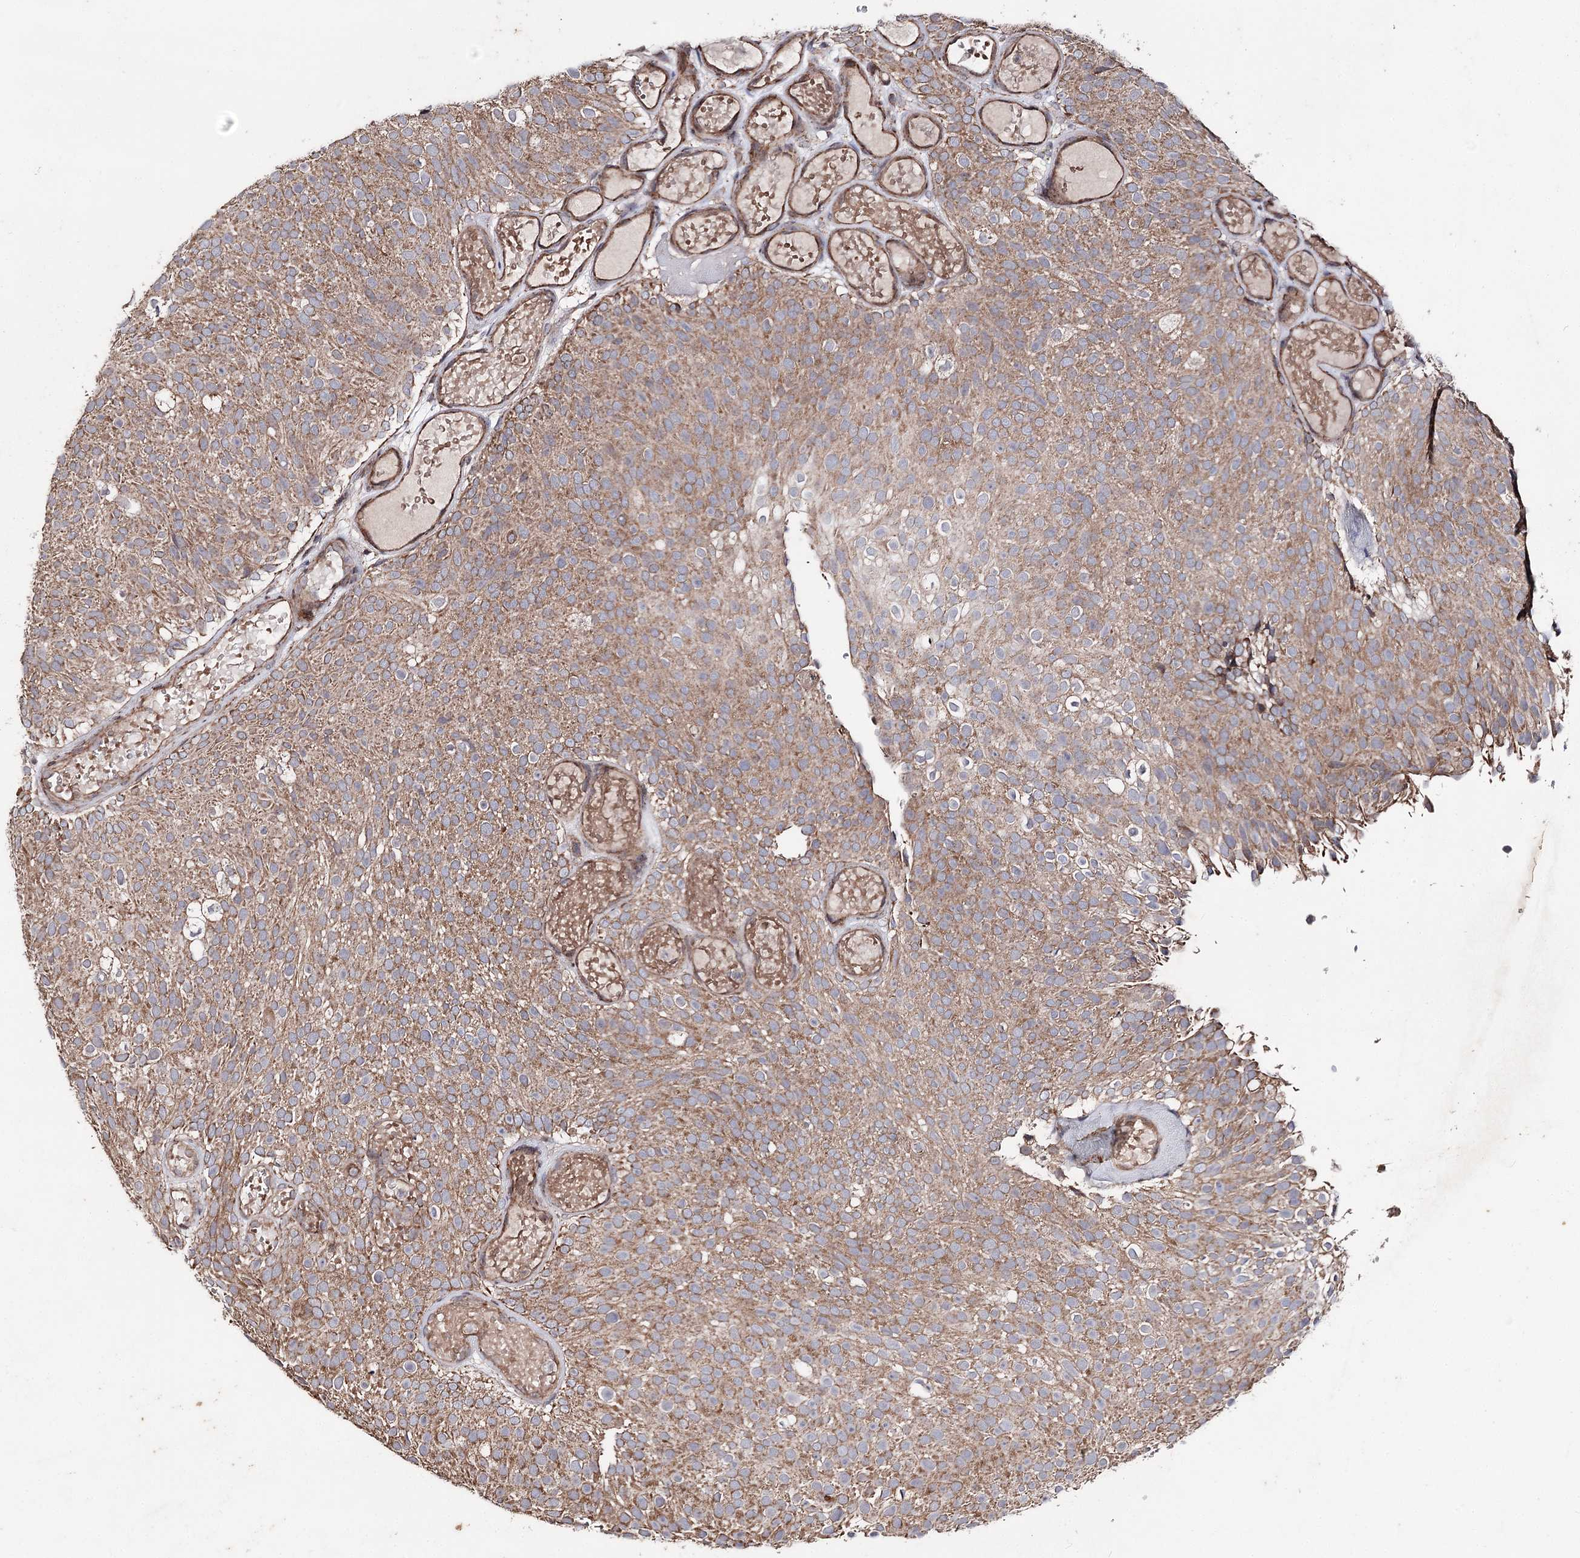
{"staining": {"intensity": "moderate", "quantity": ">75%", "location": "cytoplasmic/membranous"}, "tissue": "urothelial cancer", "cell_type": "Tumor cells", "image_type": "cancer", "snomed": [{"axis": "morphology", "description": "Urothelial carcinoma, Low grade"}, {"axis": "topography", "description": "Urinary bladder"}], "caption": "IHC of human urothelial carcinoma (low-grade) demonstrates medium levels of moderate cytoplasmic/membranous positivity in about >75% of tumor cells. The staining is performed using DAB brown chromogen to label protein expression. The nuclei are counter-stained blue using hematoxylin.", "gene": "MINDY3", "patient": {"sex": "male", "age": 78}}